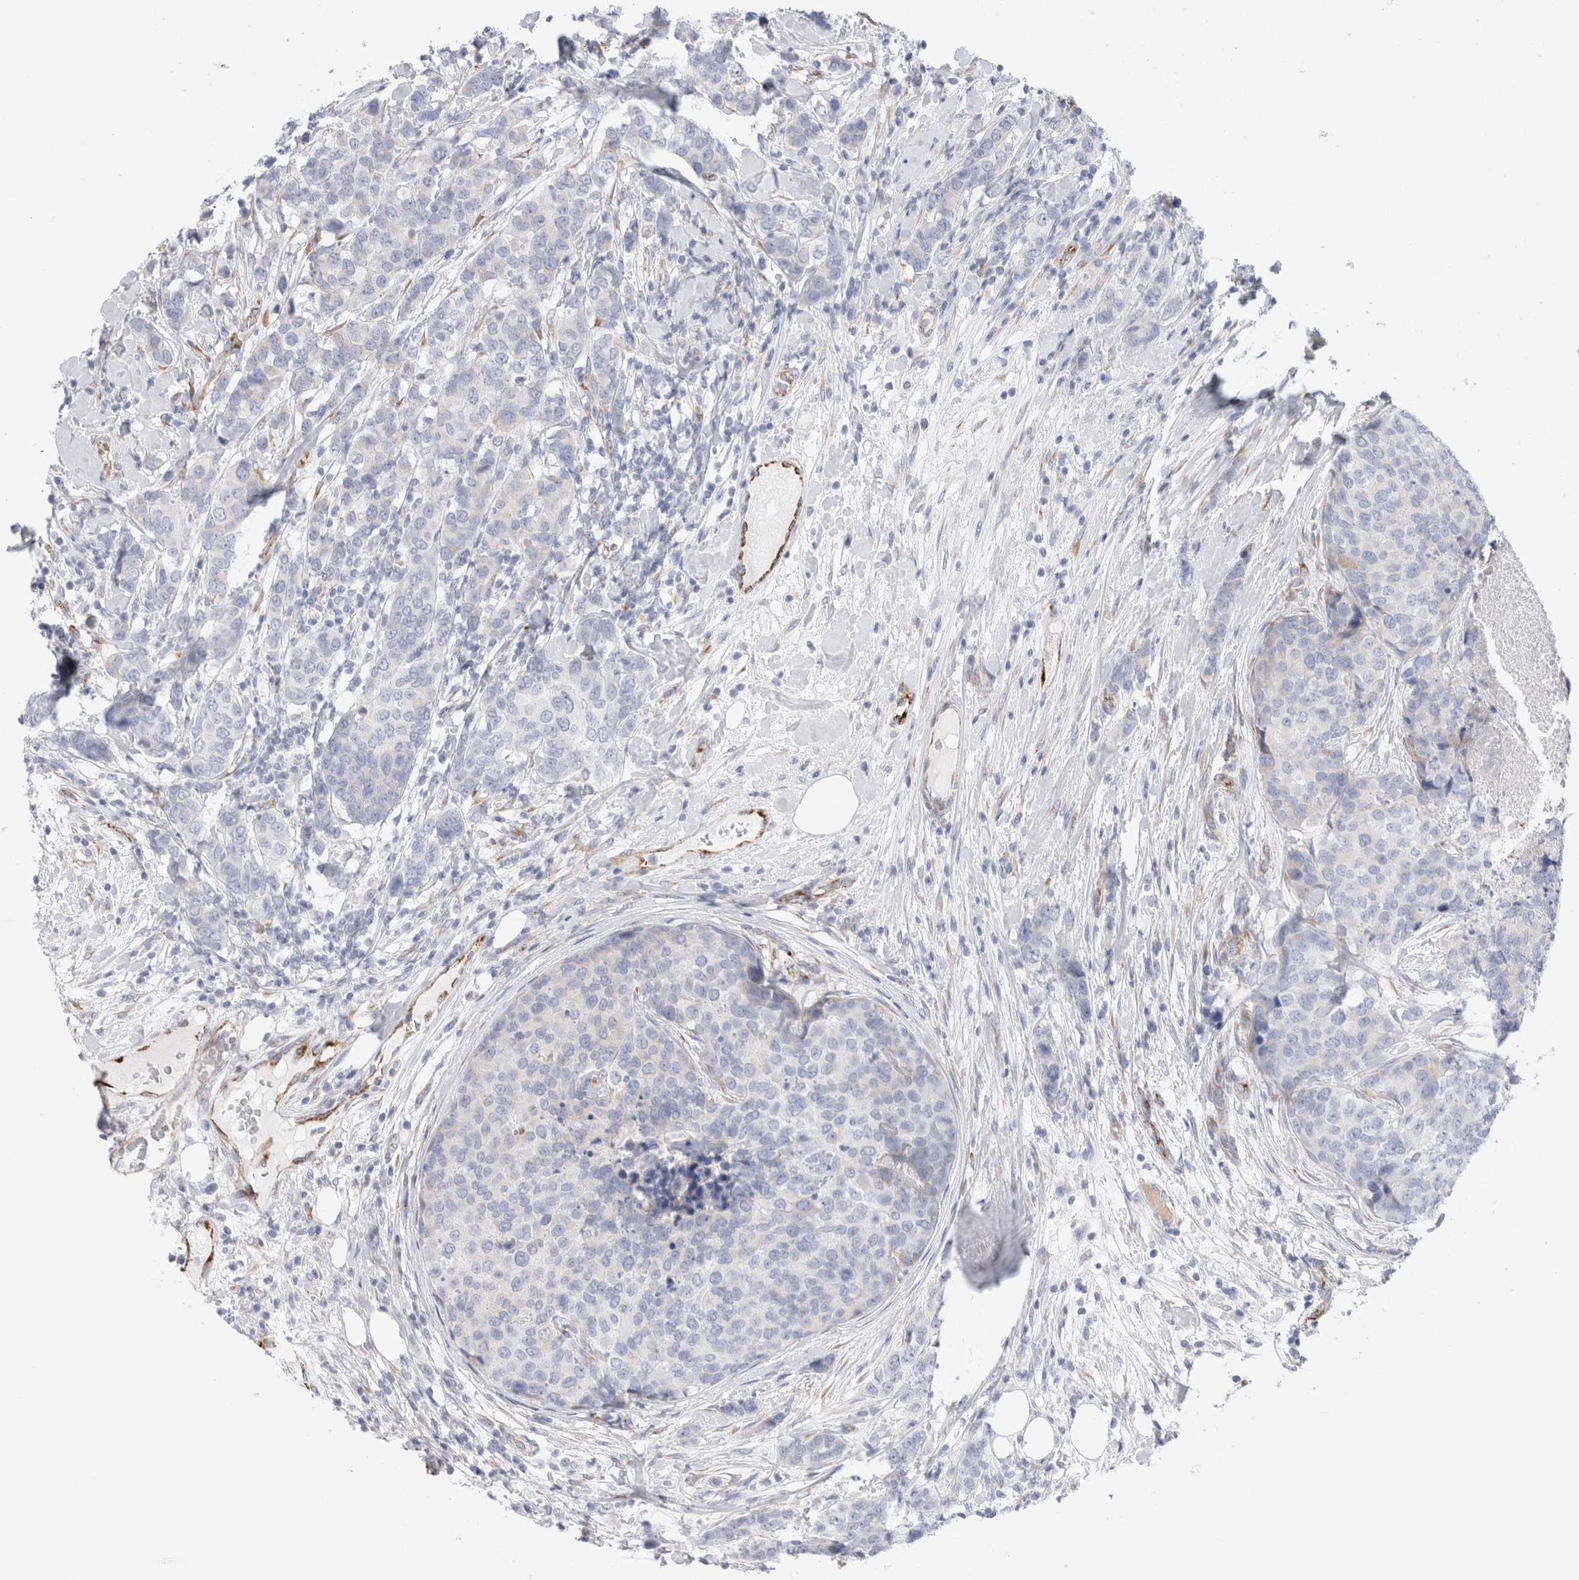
{"staining": {"intensity": "negative", "quantity": "none", "location": "none"}, "tissue": "breast cancer", "cell_type": "Tumor cells", "image_type": "cancer", "snomed": [{"axis": "morphology", "description": "Lobular carcinoma"}, {"axis": "topography", "description": "Breast"}], "caption": "Tumor cells show no significant protein staining in breast cancer (lobular carcinoma). (Stains: DAB (3,3'-diaminobenzidine) IHC with hematoxylin counter stain, Microscopy: brightfield microscopy at high magnification).", "gene": "CNPY4", "patient": {"sex": "female", "age": 59}}